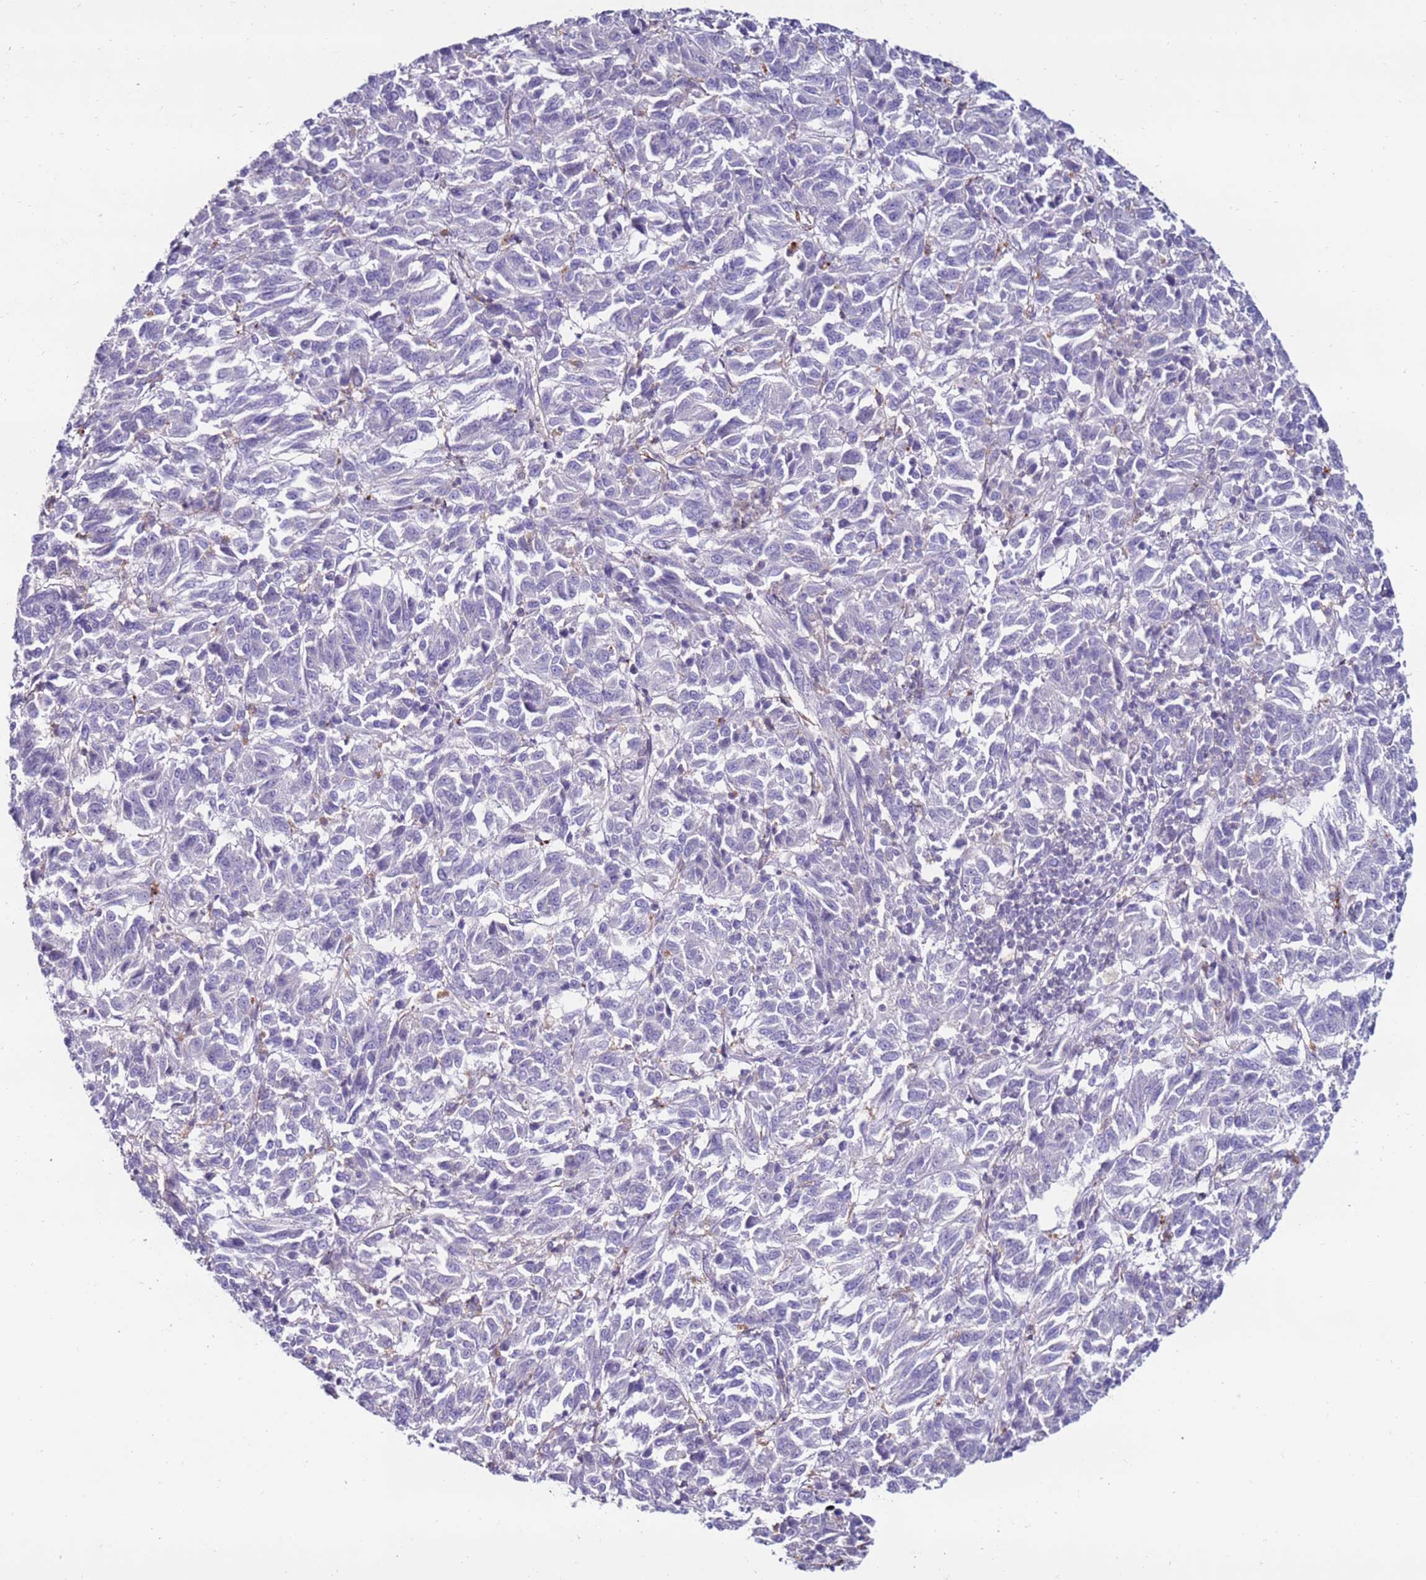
{"staining": {"intensity": "negative", "quantity": "none", "location": "none"}, "tissue": "melanoma", "cell_type": "Tumor cells", "image_type": "cancer", "snomed": [{"axis": "morphology", "description": "Malignant melanoma, Metastatic site"}, {"axis": "topography", "description": "Lung"}], "caption": "Immunohistochemistry micrograph of neoplastic tissue: human malignant melanoma (metastatic site) stained with DAB reveals no significant protein staining in tumor cells.", "gene": "CLEC4M", "patient": {"sex": "male", "age": 64}}